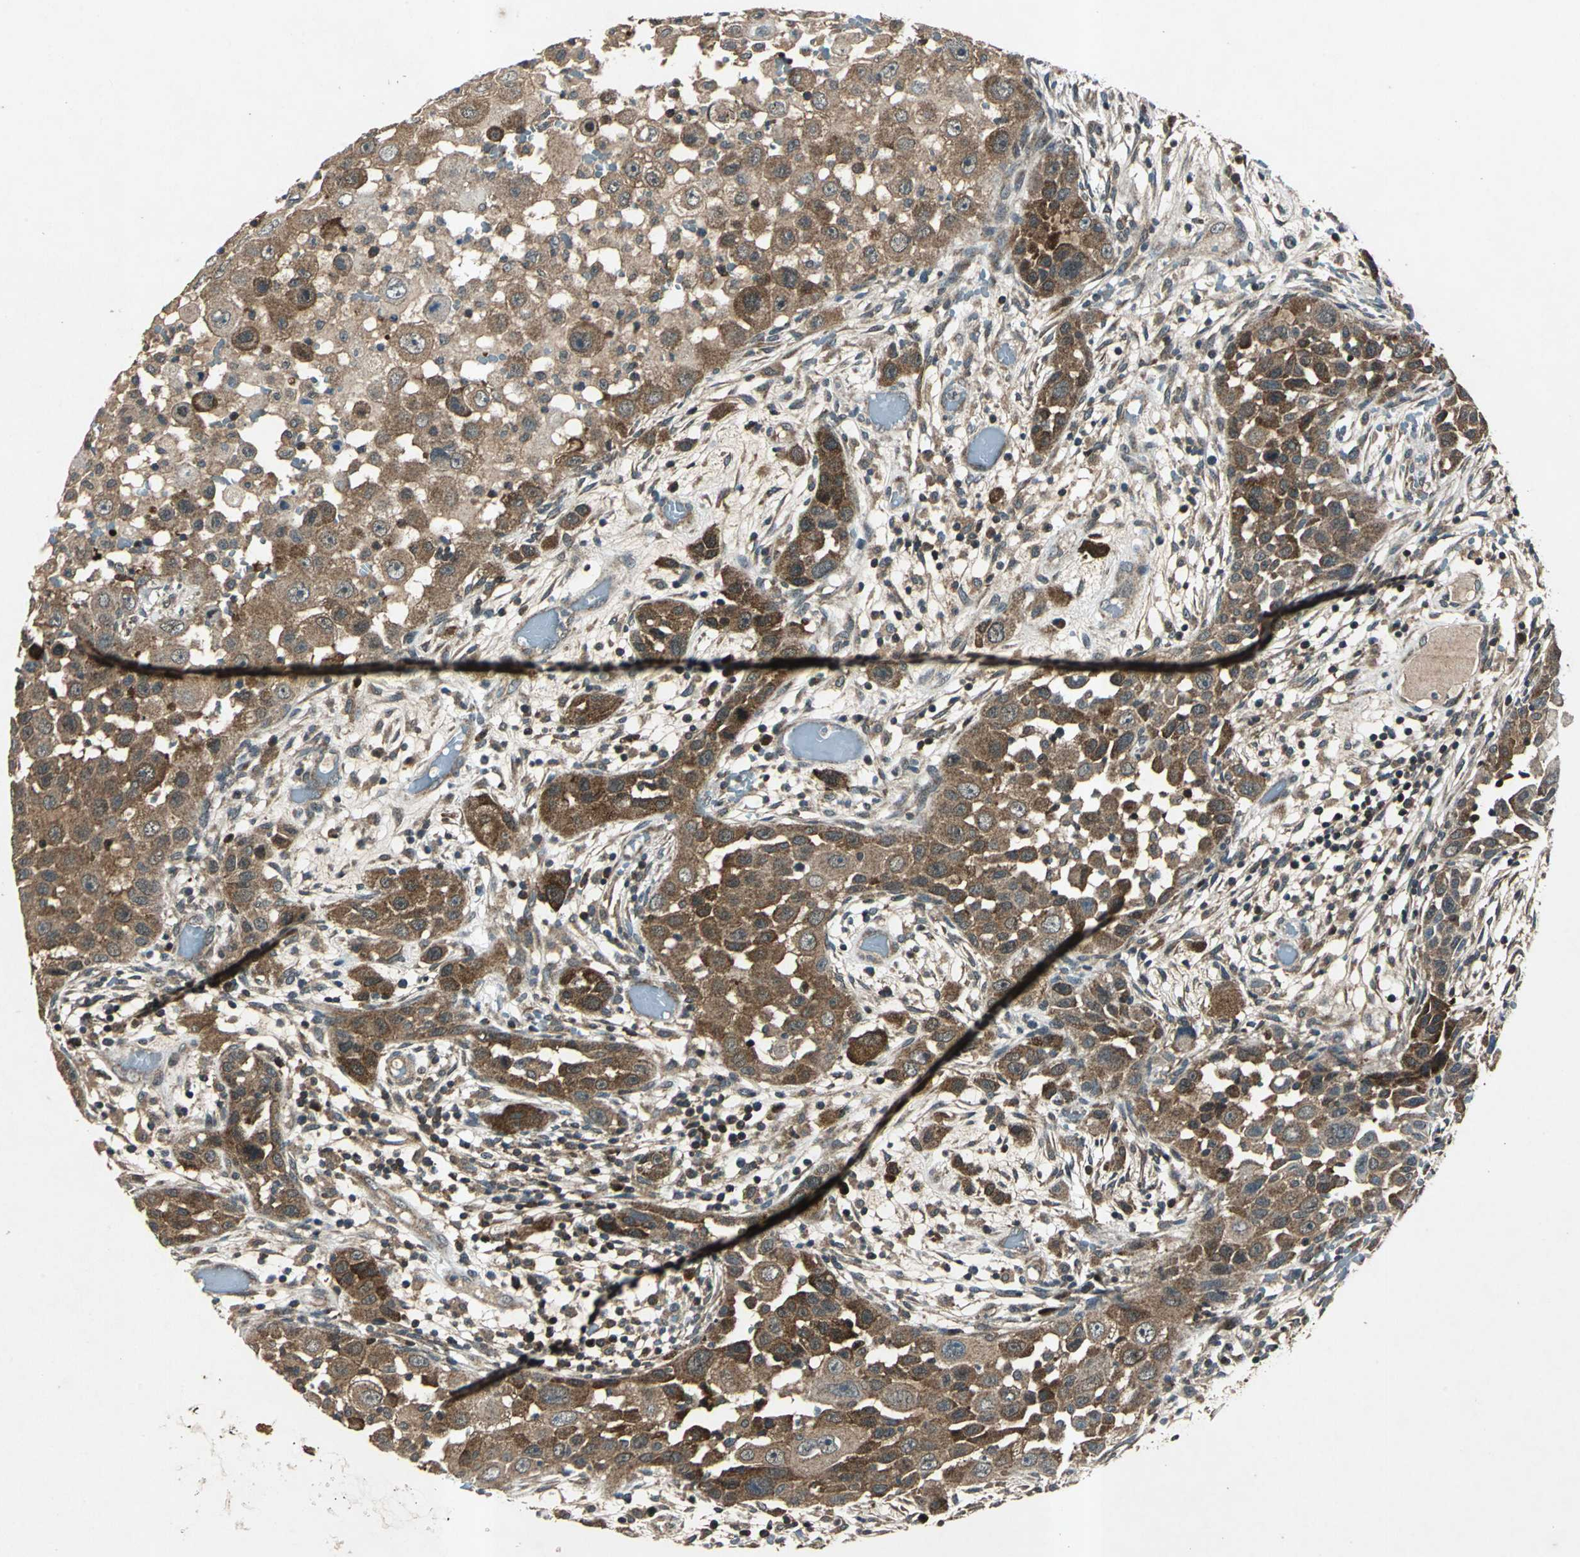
{"staining": {"intensity": "moderate", "quantity": ">75%", "location": "cytoplasmic/membranous"}, "tissue": "head and neck cancer", "cell_type": "Tumor cells", "image_type": "cancer", "snomed": [{"axis": "morphology", "description": "Carcinoma, NOS"}, {"axis": "topography", "description": "Head-Neck"}], "caption": "Immunohistochemical staining of human carcinoma (head and neck) demonstrates moderate cytoplasmic/membranous protein staining in approximately >75% of tumor cells.", "gene": "AHSA1", "patient": {"sex": "male", "age": 87}}